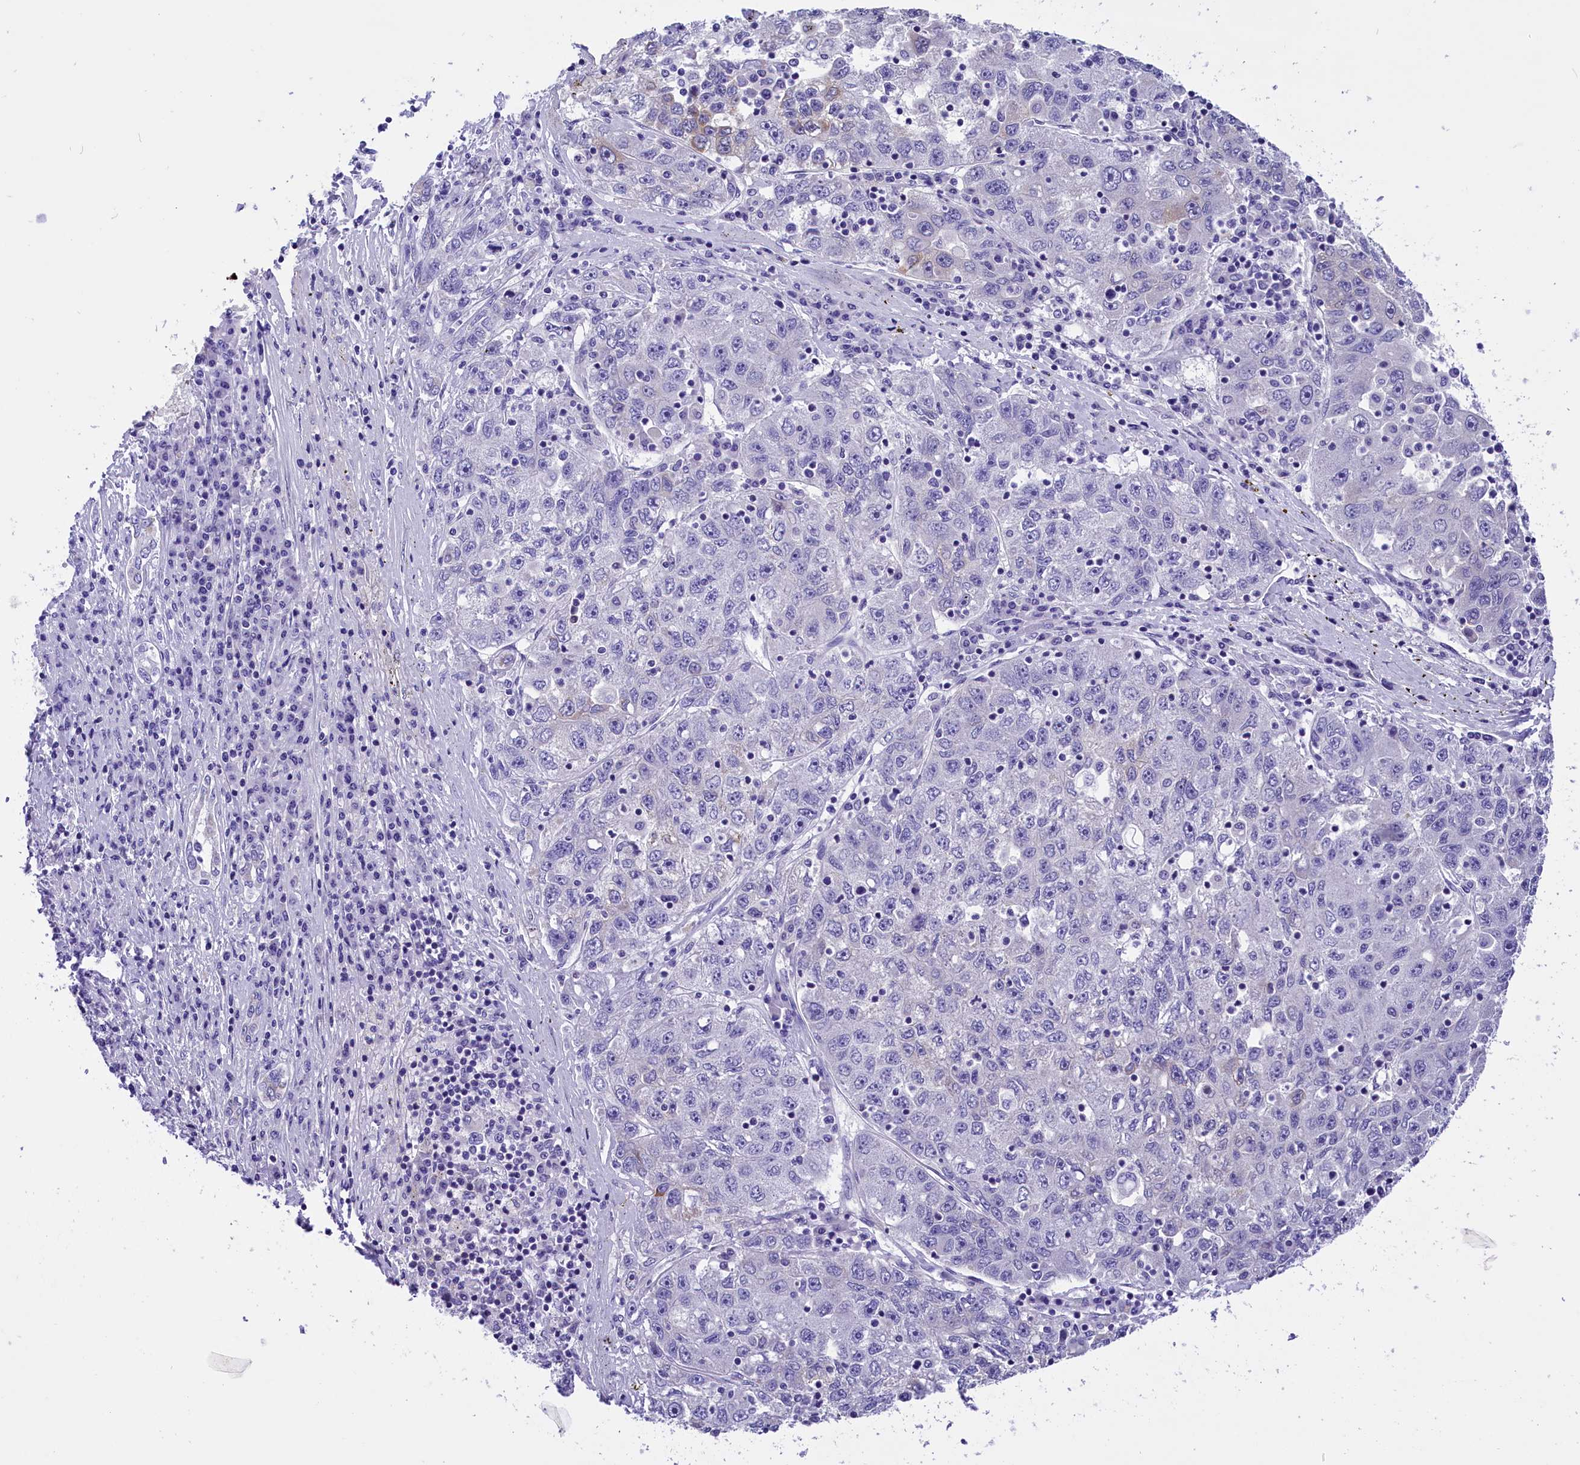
{"staining": {"intensity": "negative", "quantity": "none", "location": "none"}, "tissue": "liver cancer", "cell_type": "Tumor cells", "image_type": "cancer", "snomed": [{"axis": "morphology", "description": "Carcinoma, Hepatocellular, NOS"}, {"axis": "topography", "description": "Liver"}], "caption": "There is no significant expression in tumor cells of liver cancer (hepatocellular carcinoma).", "gene": "ABAT", "patient": {"sex": "male", "age": 49}}